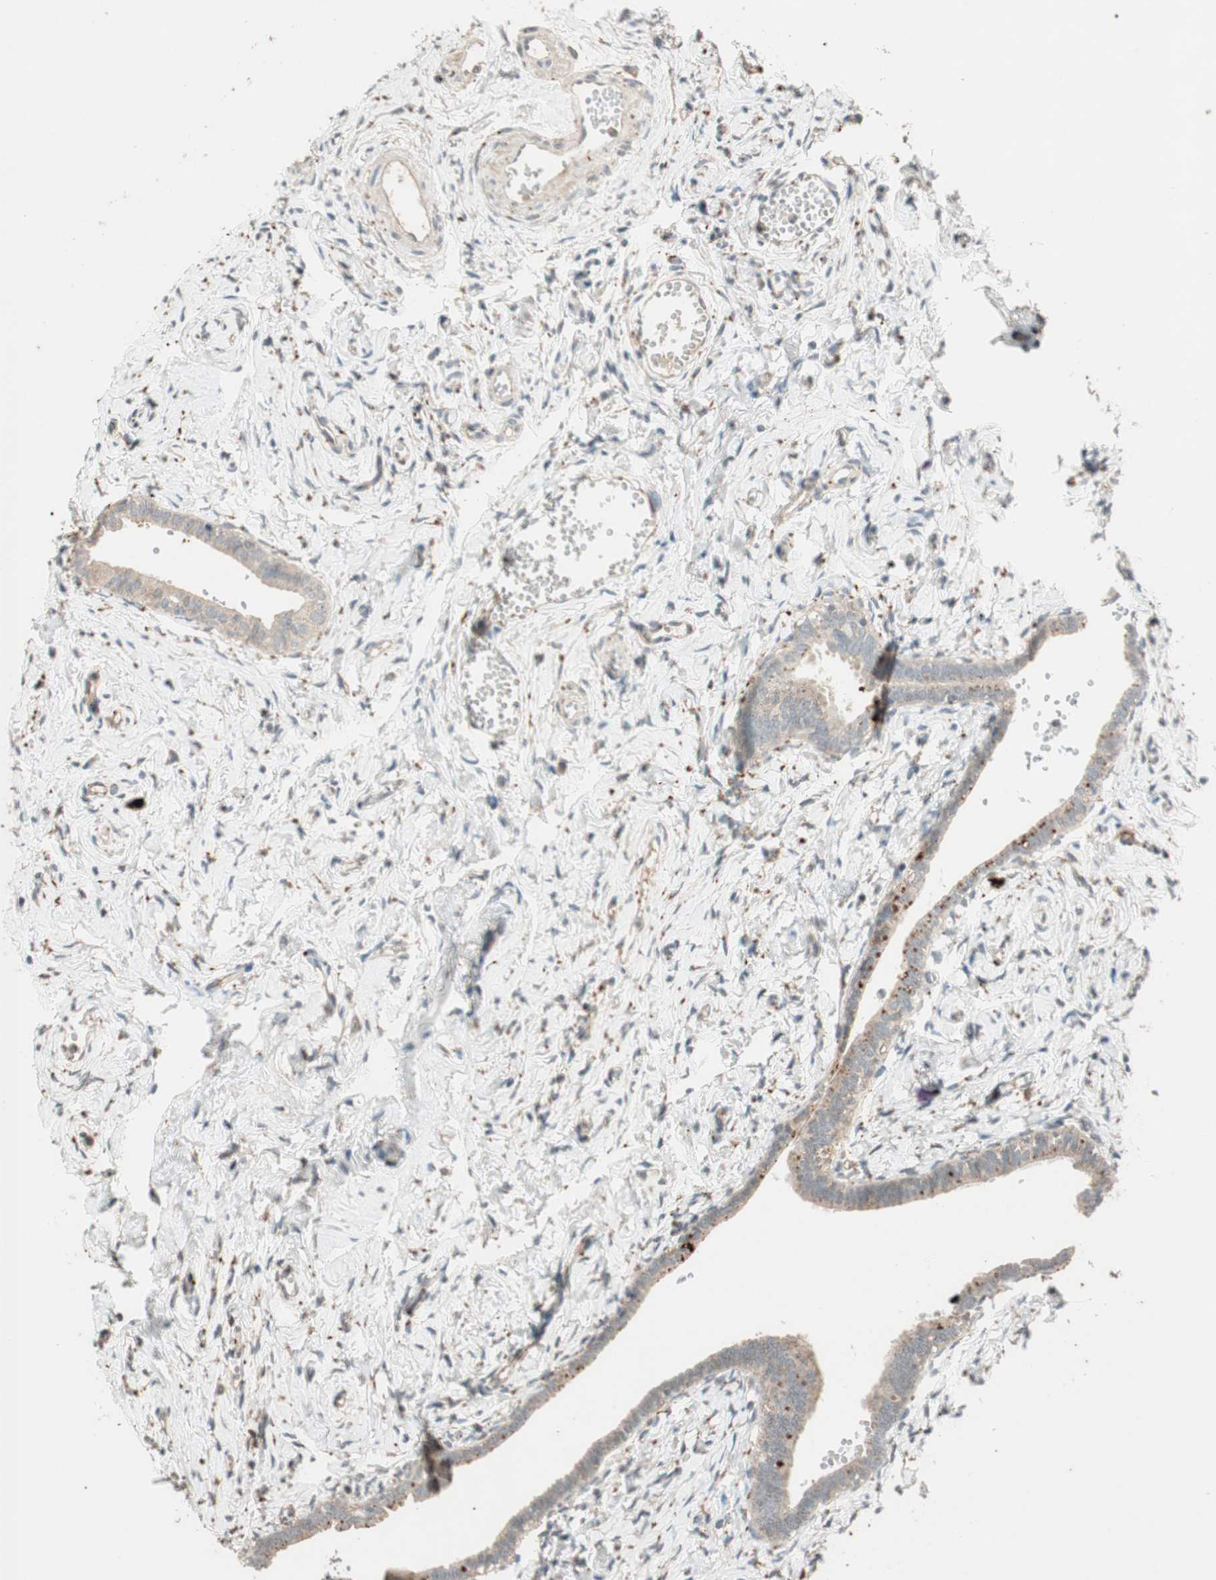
{"staining": {"intensity": "weak", "quantity": ">75%", "location": "cytoplasmic/membranous"}, "tissue": "fallopian tube", "cell_type": "Glandular cells", "image_type": "normal", "snomed": [{"axis": "morphology", "description": "Normal tissue, NOS"}, {"axis": "topography", "description": "Fallopian tube"}], "caption": "This image shows immunohistochemistry (IHC) staining of normal human fallopian tube, with low weak cytoplasmic/membranous positivity in approximately >75% of glandular cells.", "gene": "GLB1", "patient": {"sex": "female", "age": 71}}